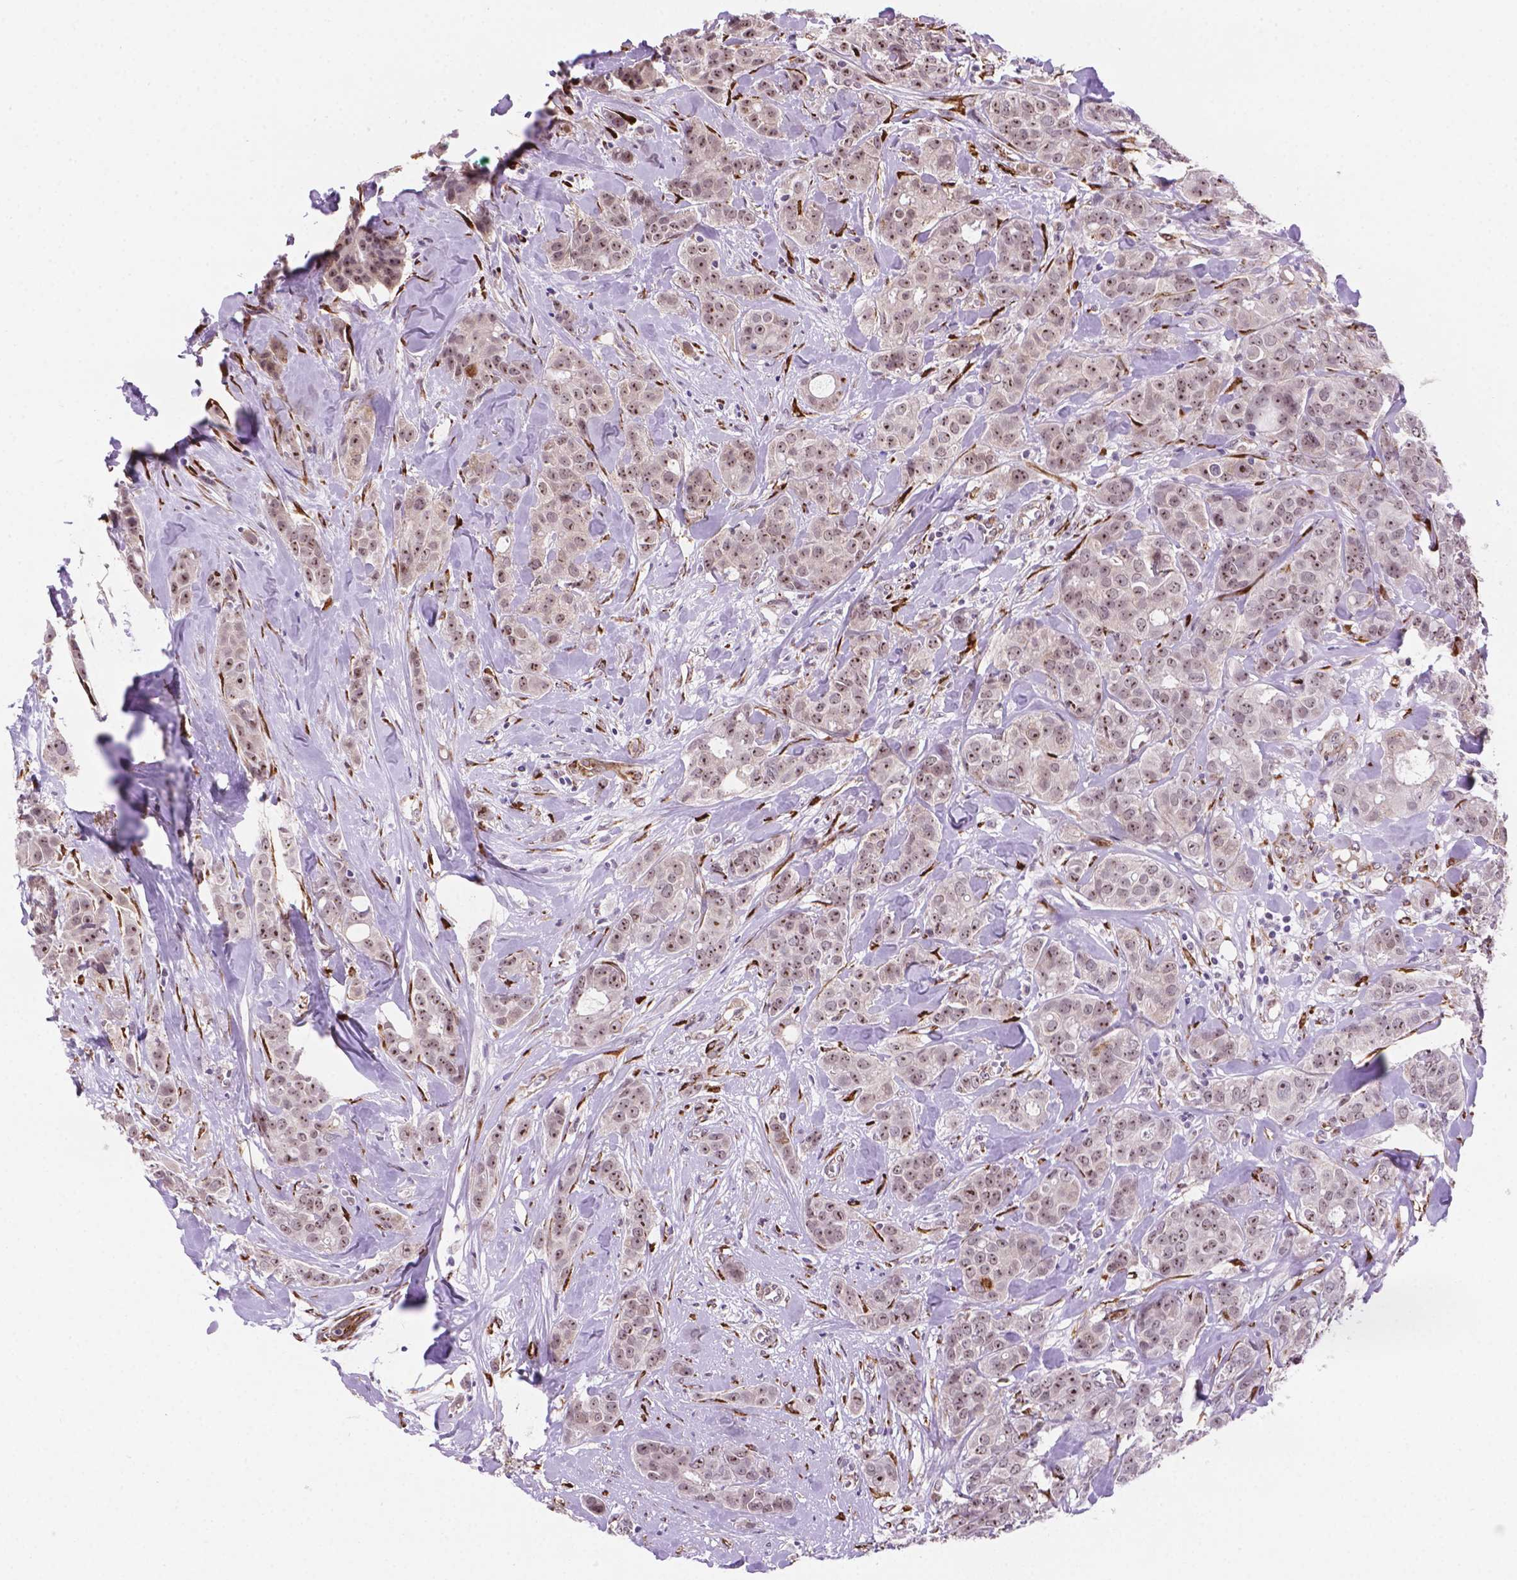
{"staining": {"intensity": "moderate", "quantity": "25%-75%", "location": "cytoplasmic/membranous,nuclear"}, "tissue": "breast cancer", "cell_type": "Tumor cells", "image_type": "cancer", "snomed": [{"axis": "morphology", "description": "Duct carcinoma"}, {"axis": "topography", "description": "Breast"}], "caption": "Protein expression analysis of human breast cancer (intraductal carcinoma) reveals moderate cytoplasmic/membranous and nuclear expression in about 25%-75% of tumor cells. (Stains: DAB in brown, nuclei in blue, Microscopy: brightfield microscopy at high magnification).", "gene": "FNIP1", "patient": {"sex": "female", "age": 43}}